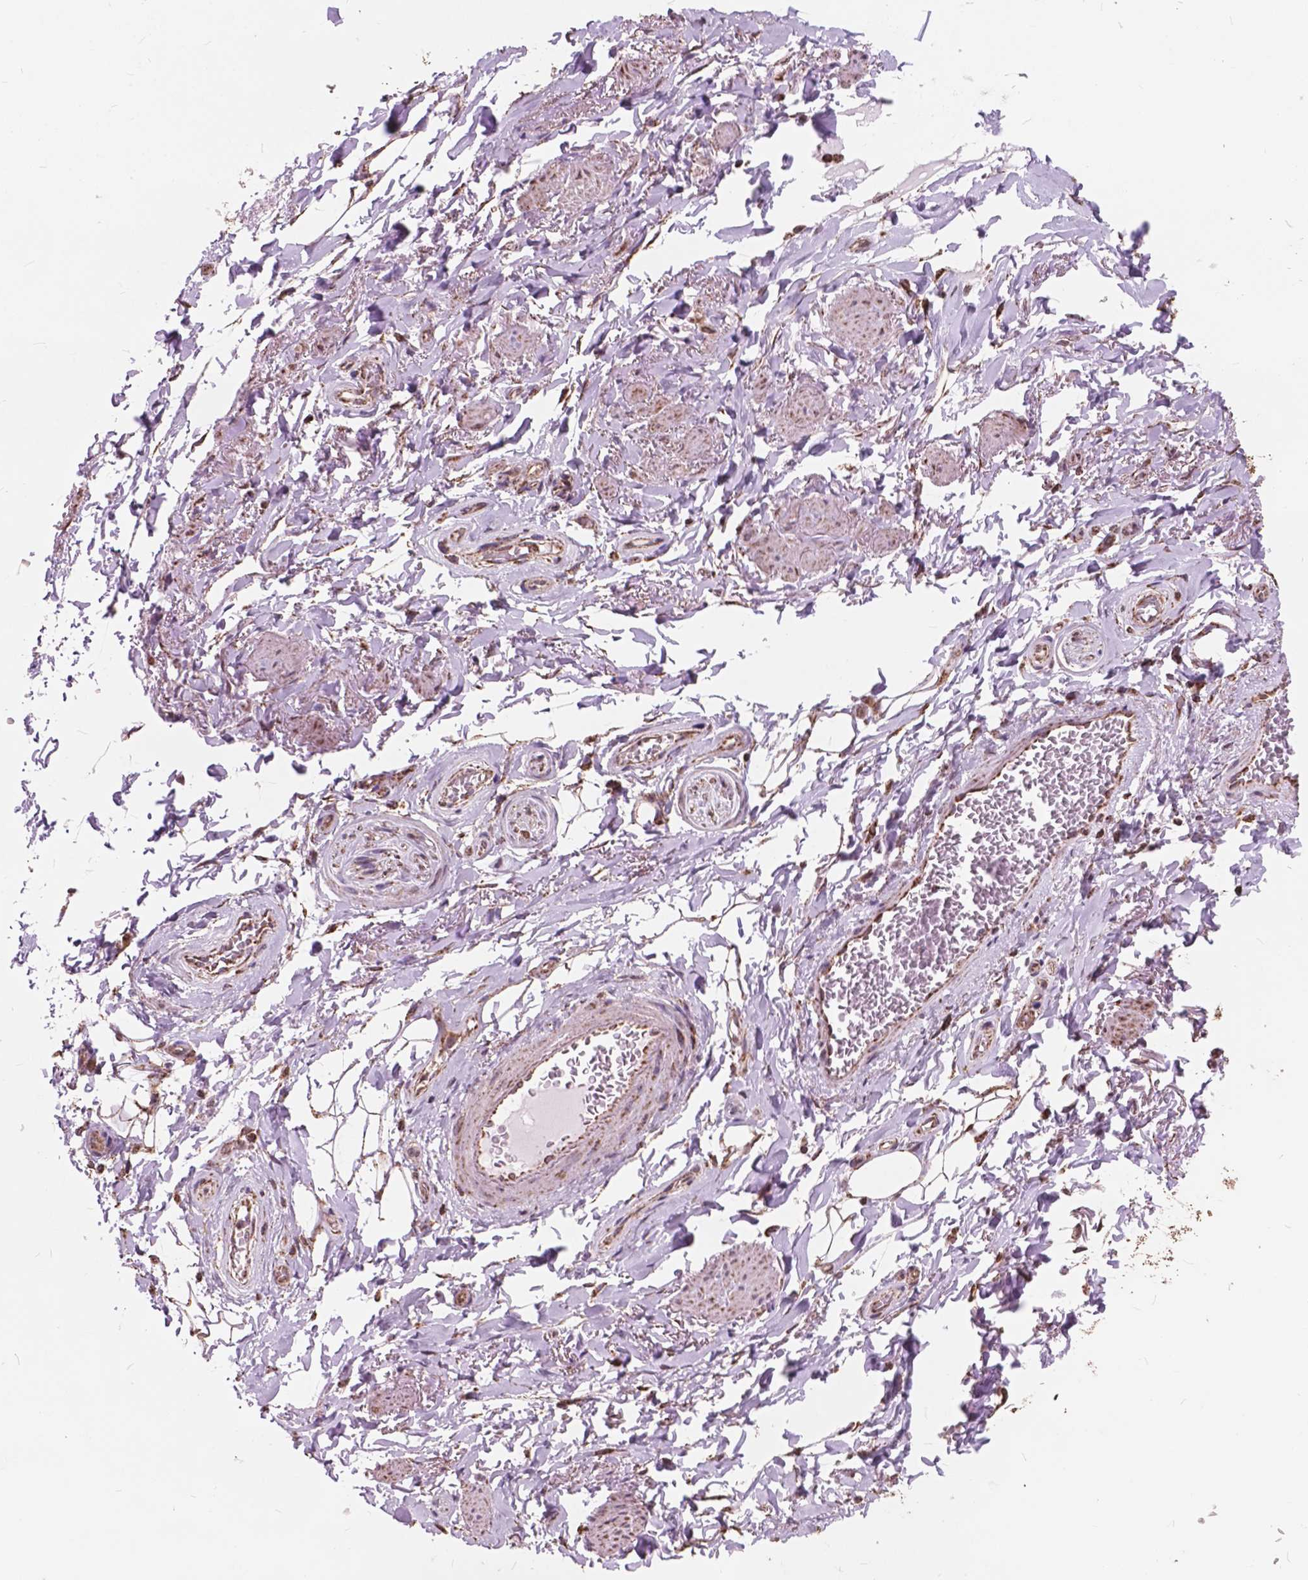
{"staining": {"intensity": "weak", "quantity": "25%-75%", "location": "cytoplasmic/membranous"}, "tissue": "adipose tissue", "cell_type": "Adipocytes", "image_type": "normal", "snomed": [{"axis": "morphology", "description": "Normal tissue, NOS"}, {"axis": "topography", "description": "Anal"}, {"axis": "topography", "description": "Peripheral nerve tissue"}], "caption": "Immunohistochemical staining of normal human adipose tissue displays low levels of weak cytoplasmic/membranous positivity in approximately 25%-75% of adipocytes.", "gene": "SCOC", "patient": {"sex": "male", "age": 53}}